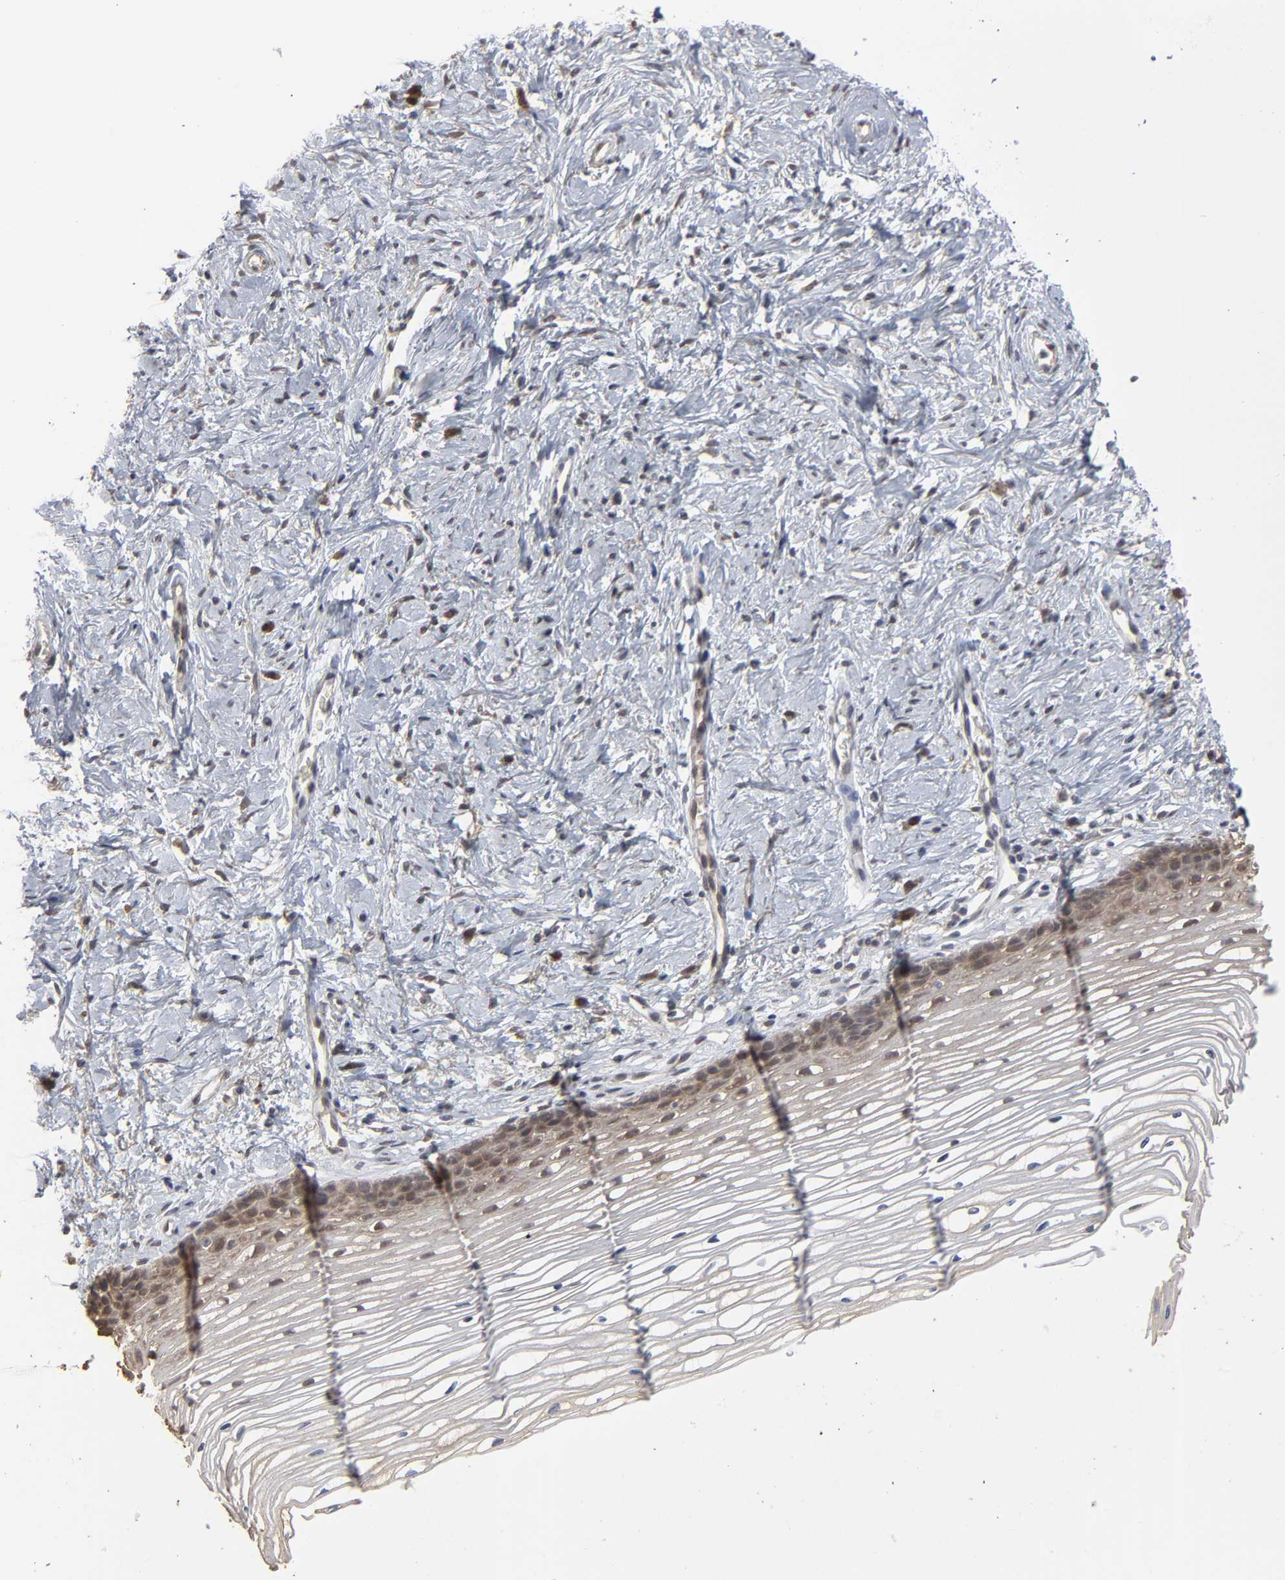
{"staining": {"intensity": "weak", "quantity": ">75%", "location": "cytoplasmic/membranous"}, "tissue": "cervix", "cell_type": "Glandular cells", "image_type": "normal", "snomed": [{"axis": "morphology", "description": "Normal tissue, NOS"}, {"axis": "topography", "description": "Cervix"}], "caption": "Protein staining of normal cervix reveals weak cytoplasmic/membranous expression in about >75% of glandular cells. (DAB IHC, brown staining for protein, blue staining for nuclei).", "gene": "SCFD1", "patient": {"sex": "female", "age": 77}}